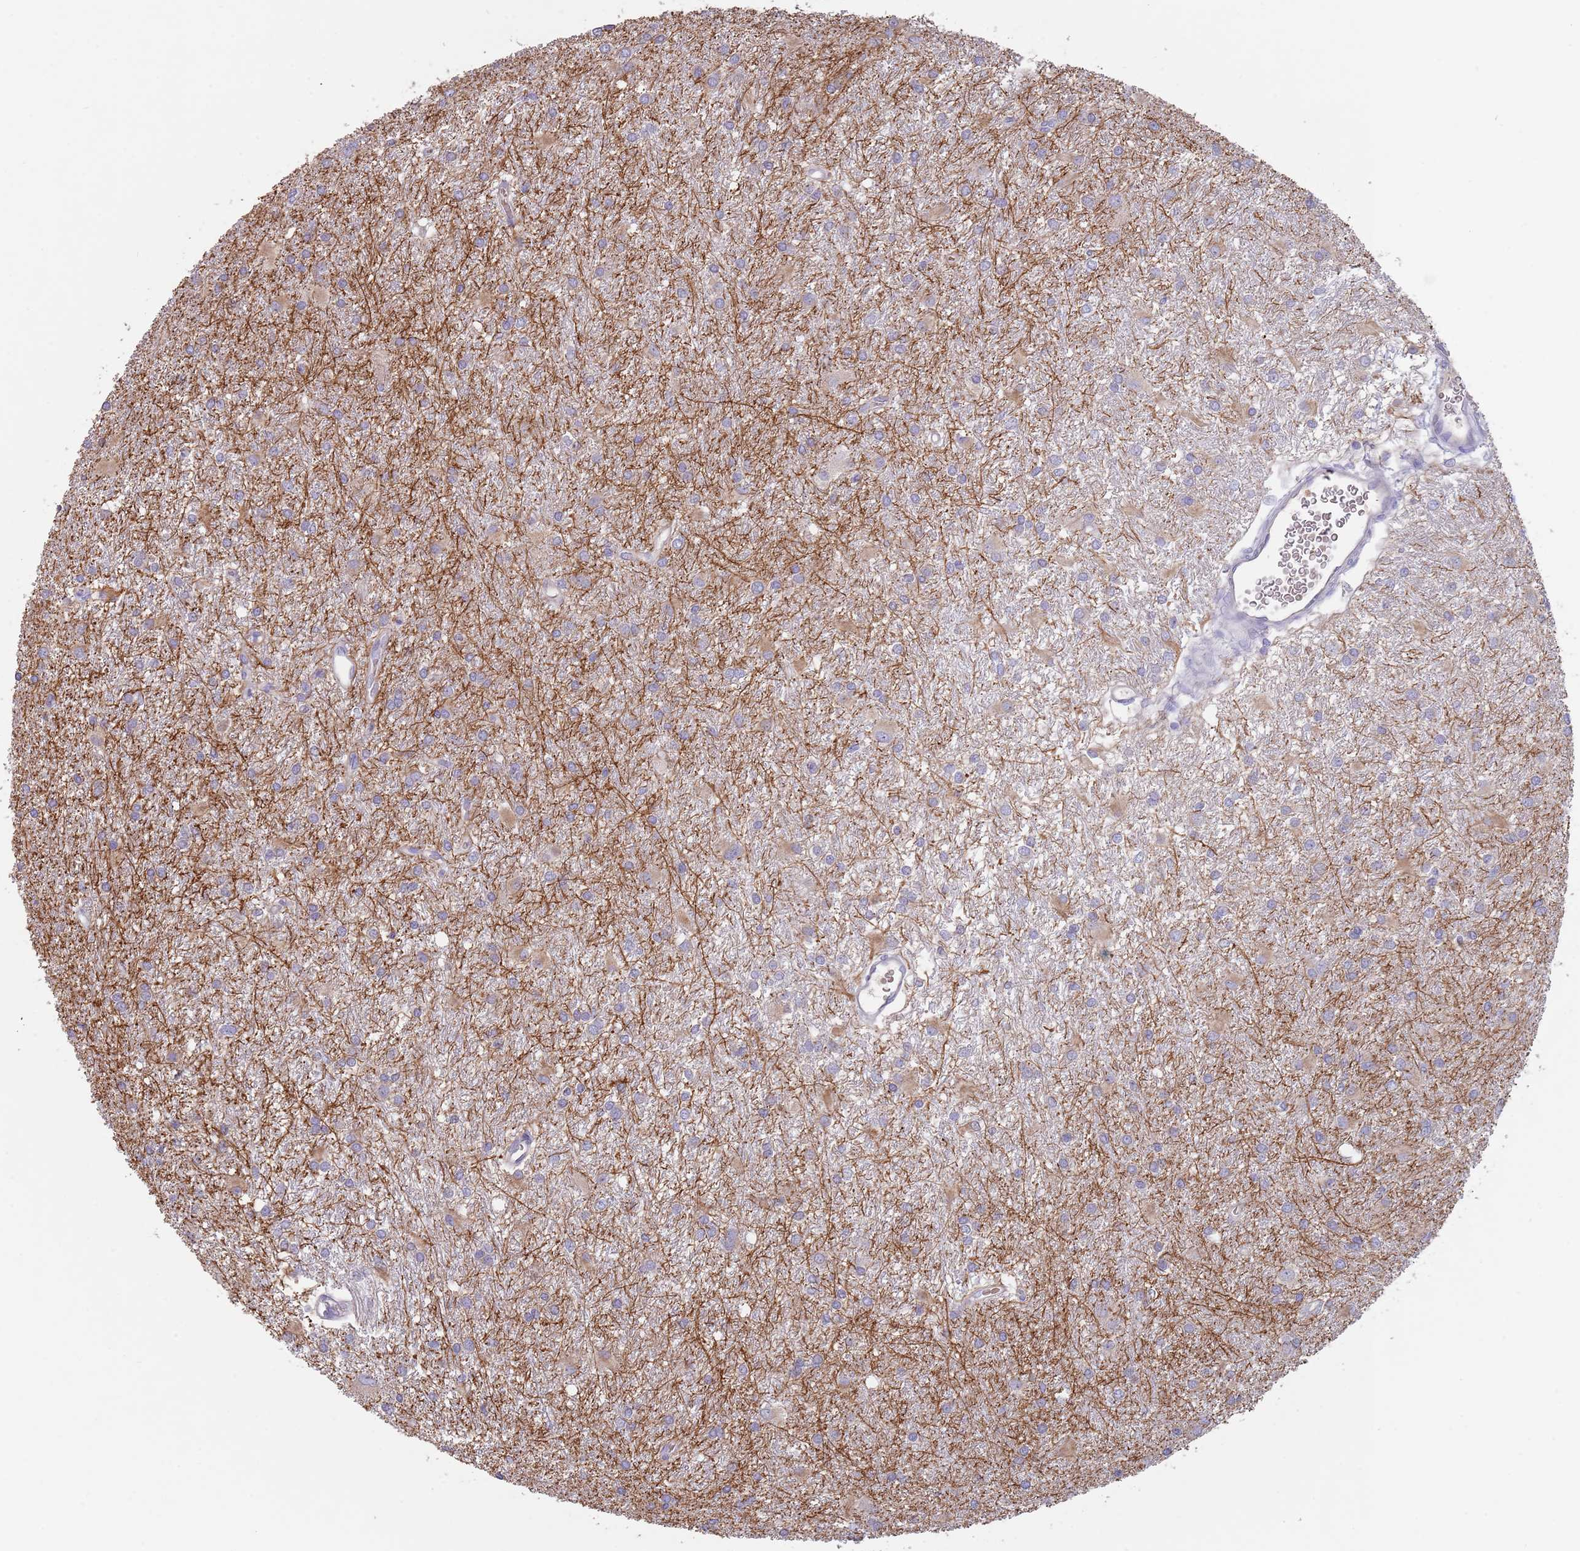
{"staining": {"intensity": "weak", "quantity": "<25%", "location": "cytoplasmic/membranous"}, "tissue": "glioma", "cell_type": "Tumor cells", "image_type": "cancer", "snomed": [{"axis": "morphology", "description": "Glioma, malignant, High grade"}, {"axis": "topography", "description": "Brain"}], "caption": "The immunohistochemistry histopathology image has no significant positivity in tumor cells of malignant high-grade glioma tissue. (DAB immunohistochemistry (IHC) visualized using brightfield microscopy, high magnification).", "gene": "TMEM251", "patient": {"sex": "female", "age": 50}}